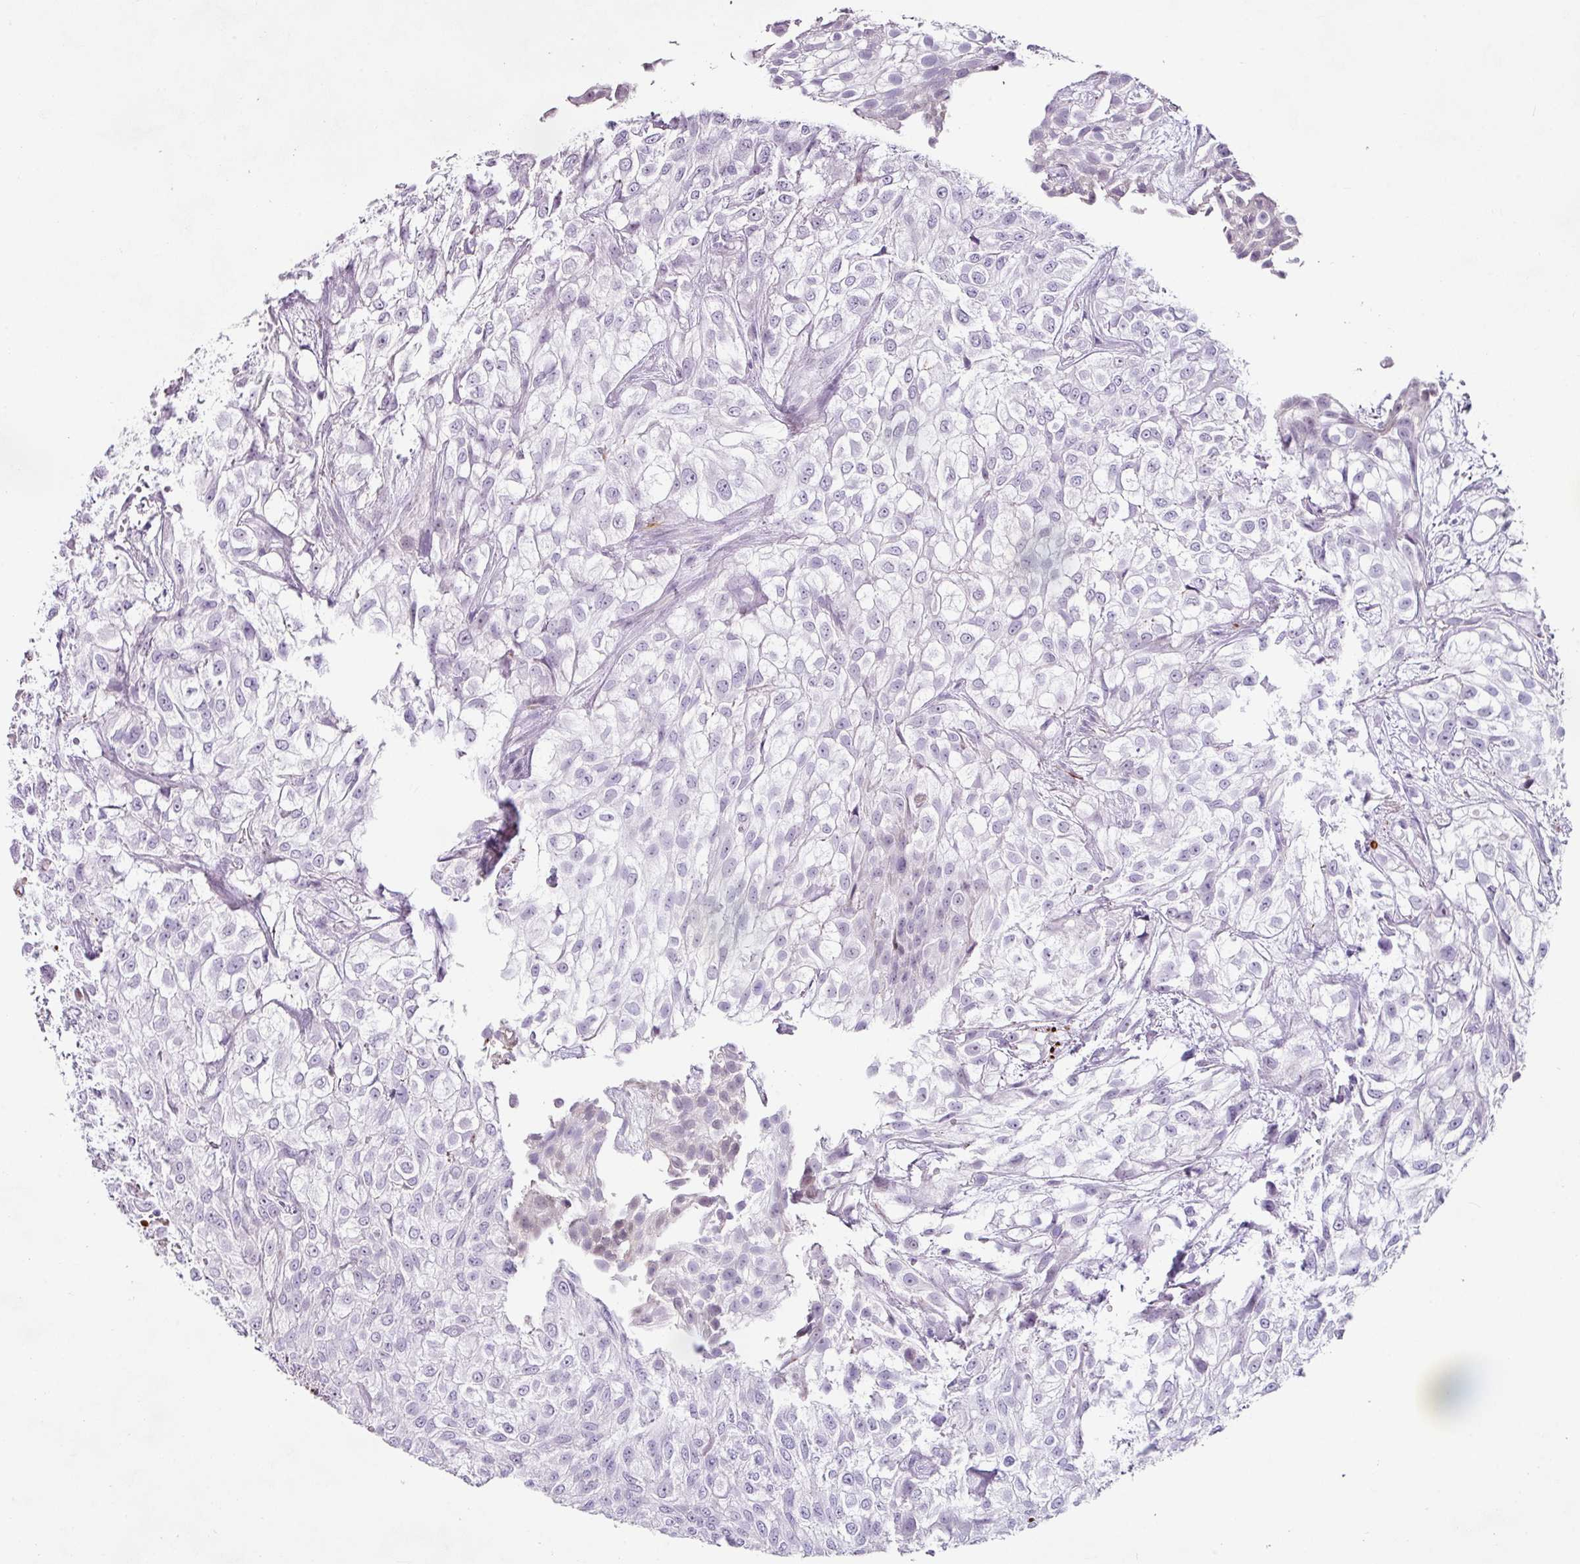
{"staining": {"intensity": "negative", "quantity": "none", "location": "none"}, "tissue": "urothelial cancer", "cell_type": "Tumor cells", "image_type": "cancer", "snomed": [{"axis": "morphology", "description": "Urothelial carcinoma, High grade"}, {"axis": "topography", "description": "Urinary bladder"}], "caption": "Human urothelial cancer stained for a protein using immunohistochemistry displays no expression in tumor cells.", "gene": "TRA2A", "patient": {"sex": "male", "age": 56}}